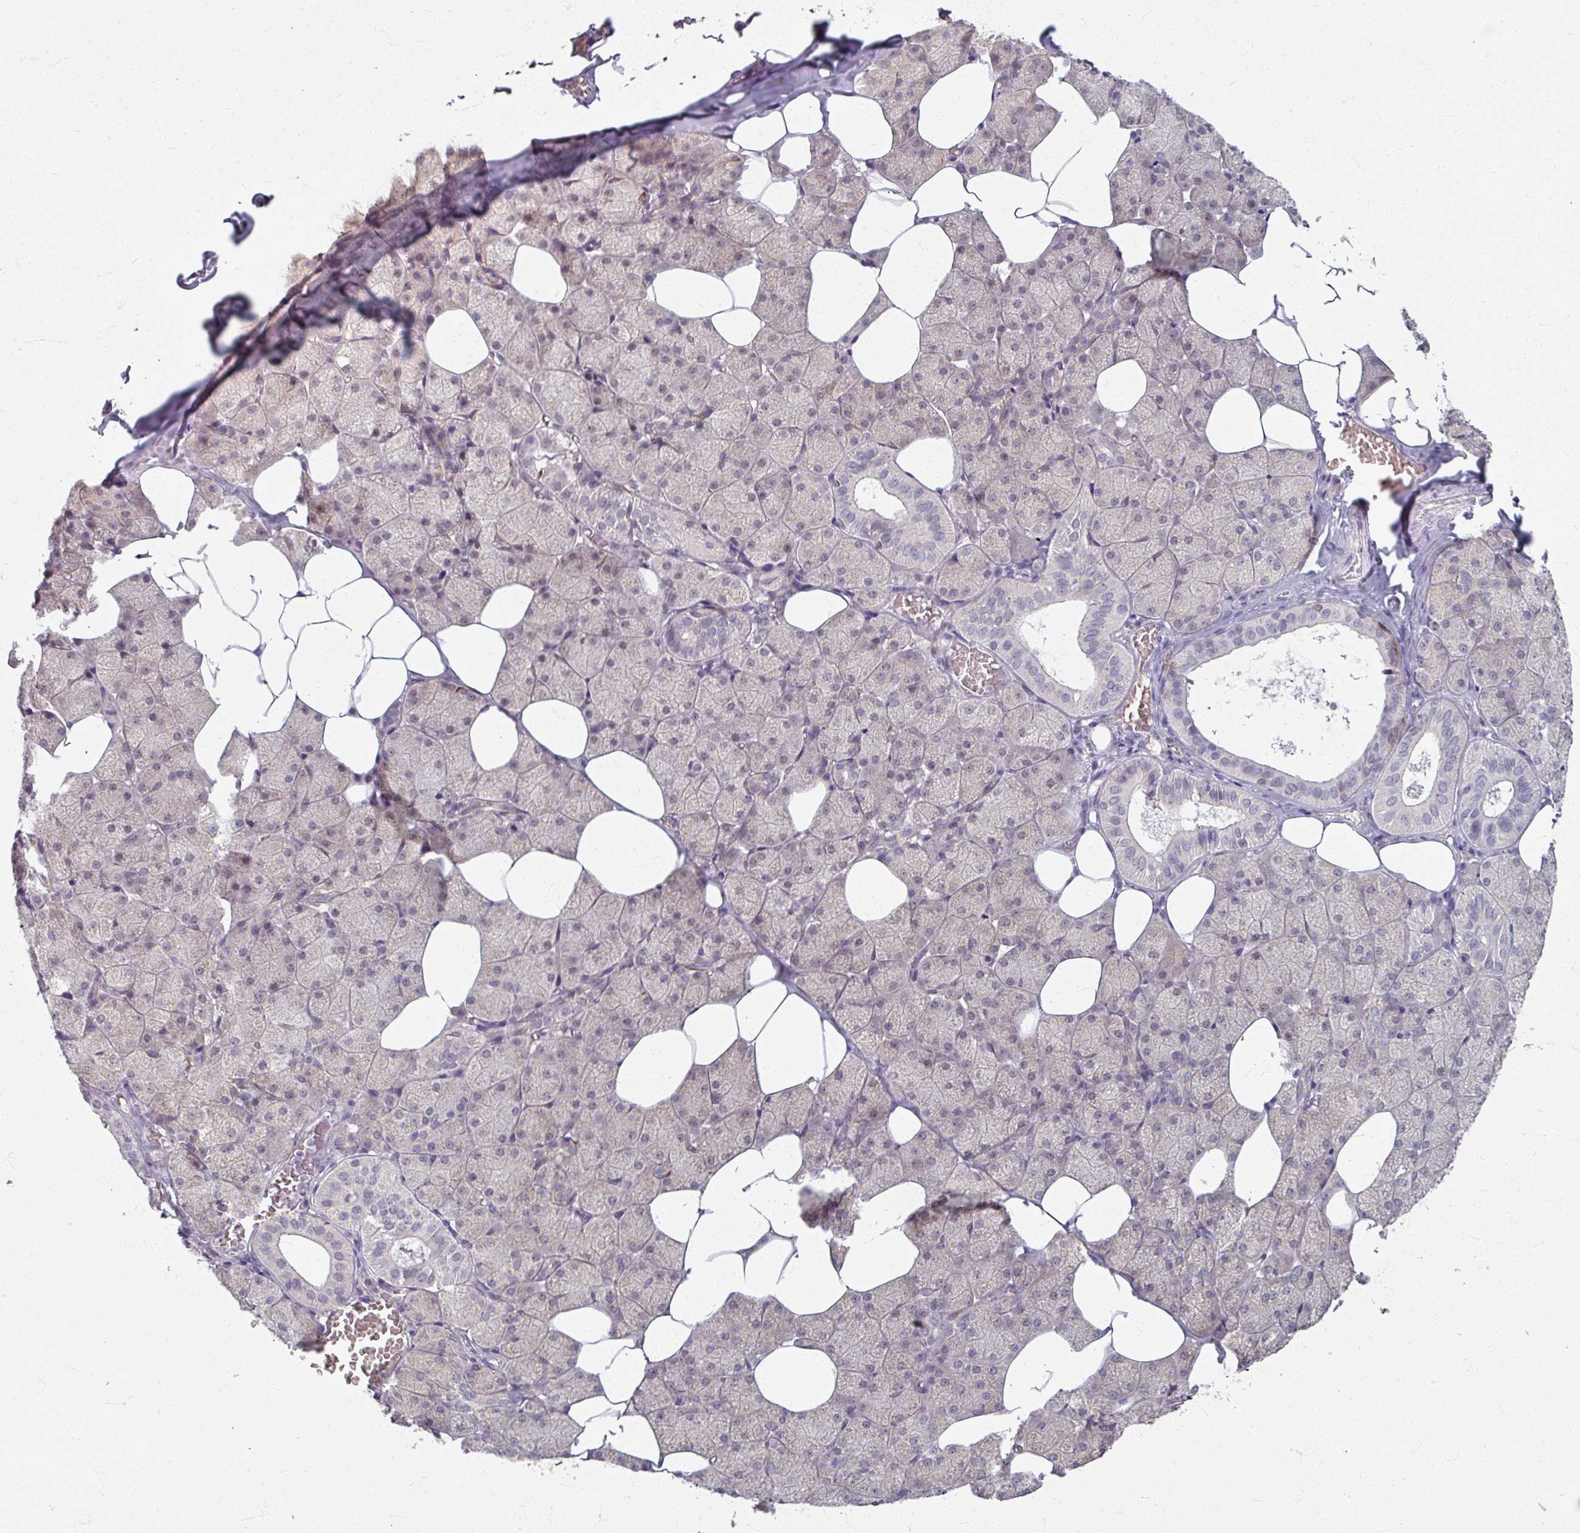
{"staining": {"intensity": "weak", "quantity": "<25%", "location": "cytoplasmic/membranous"}, "tissue": "salivary gland", "cell_type": "Glandular cells", "image_type": "normal", "snomed": [{"axis": "morphology", "description": "Normal tissue, NOS"}, {"axis": "topography", "description": "Salivary gland"}, {"axis": "topography", "description": "Peripheral nerve tissue"}], "caption": "An image of human salivary gland is negative for staining in glandular cells. The staining was performed using DAB to visualize the protein expression in brown, while the nuclei were stained in blue with hematoxylin (Magnification: 20x).", "gene": "KMT5C", "patient": {"sex": "male", "age": 38}}